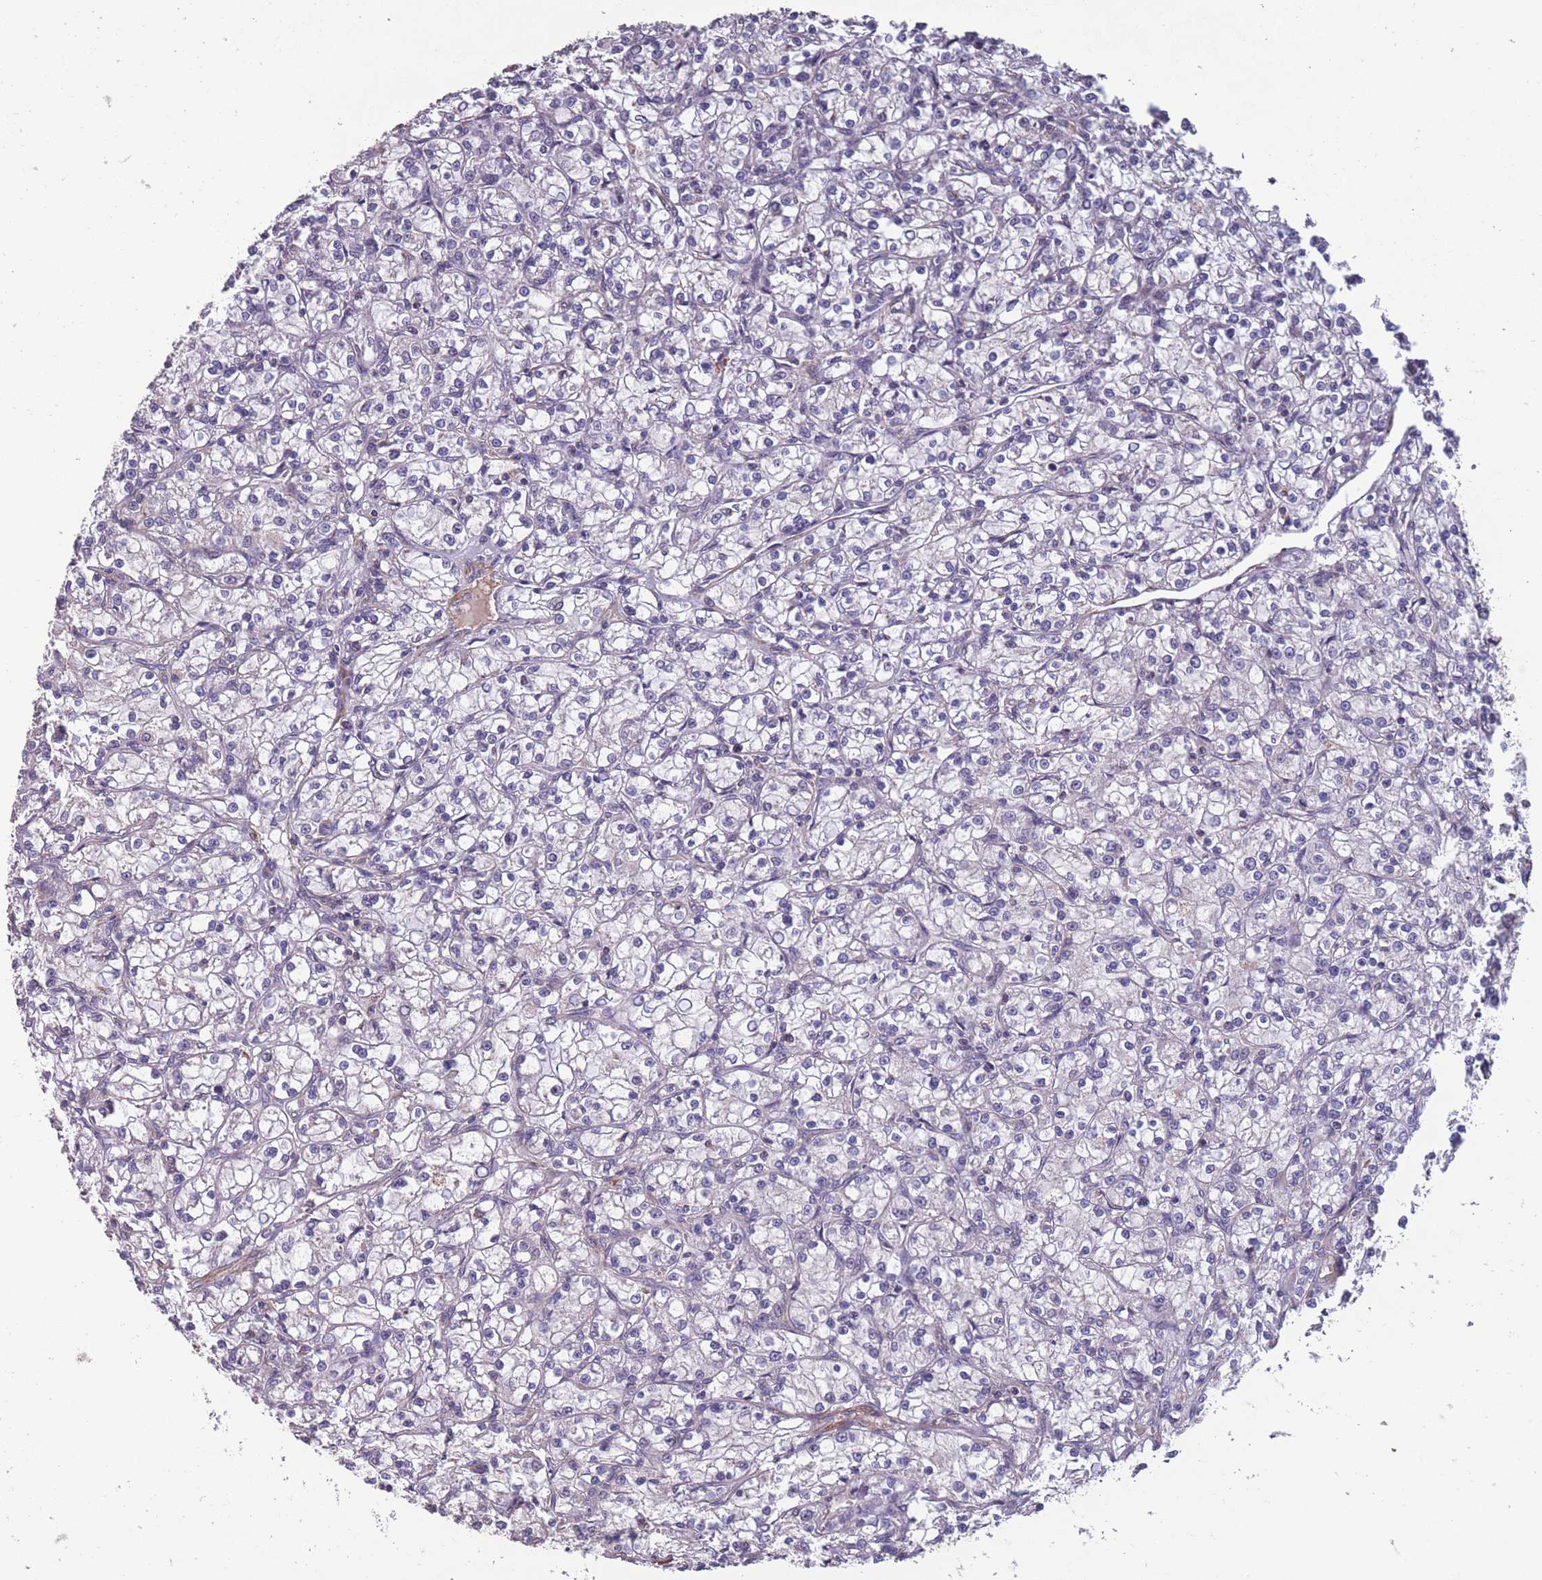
{"staining": {"intensity": "negative", "quantity": "none", "location": "none"}, "tissue": "renal cancer", "cell_type": "Tumor cells", "image_type": "cancer", "snomed": [{"axis": "morphology", "description": "Adenocarcinoma, NOS"}, {"axis": "topography", "description": "Kidney"}], "caption": "Tumor cells are negative for brown protein staining in renal cancer.", "gene": "TOMM40L", "patient": {"sex": "female", "age": 59}}